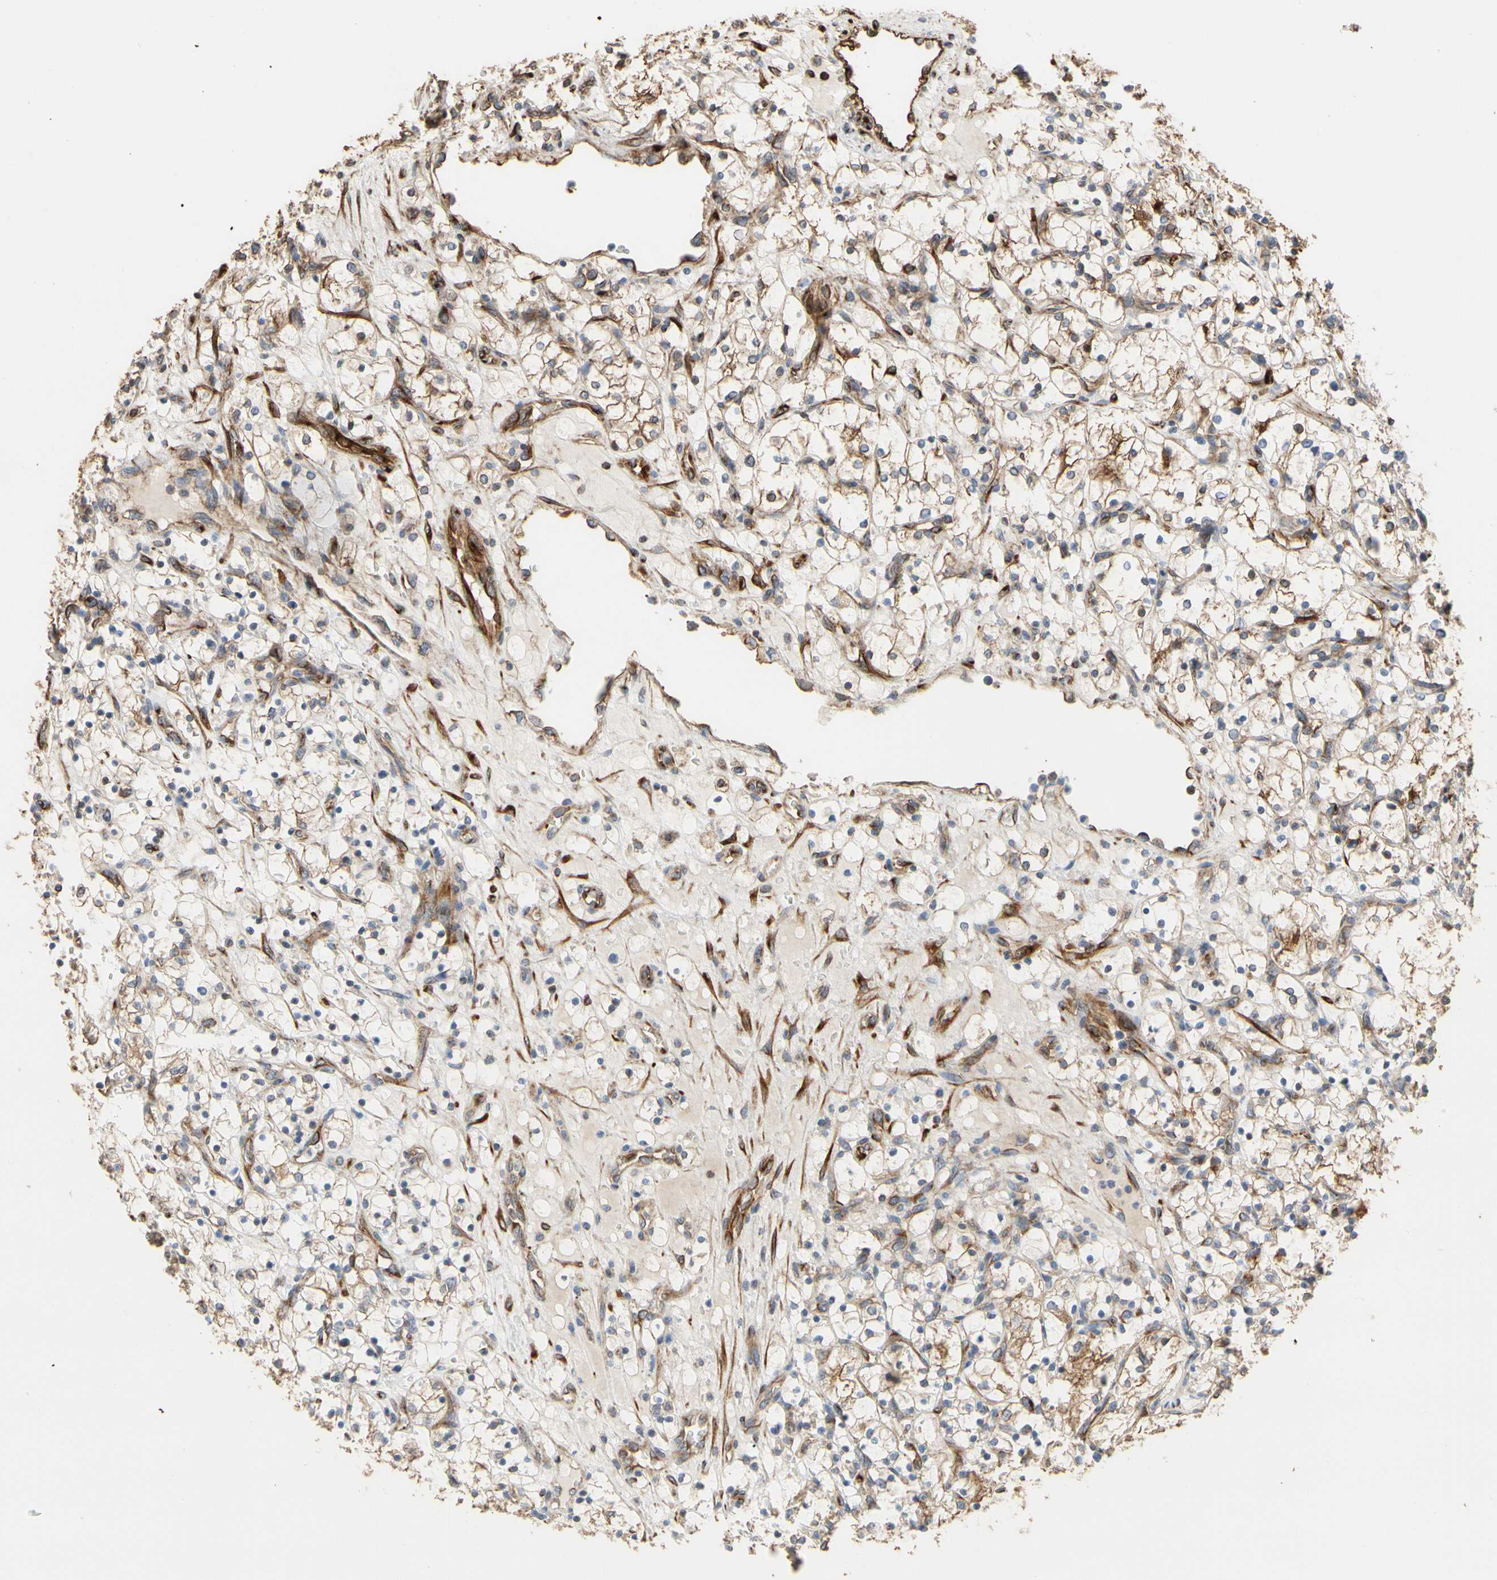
{"staining": {"intensity": "negative", "quantity": "none", "location": "none"}, "tissue": "renal cancer", "cell_type": "Tumor cells", "image_type": "cancer", "snomed": [{"axis": "morphology", "description": "Adenocarcinoma, NOS"}, {"axis": "topography", "description": "Kidney"}], "caption": "The immunohistochemistry photomicrograph has no significant positivity in tumor cells of adenocarcinoma (renal) tissue.", "gene": "TUBA1A", "patient": {"sex": "female", "age": 69}}